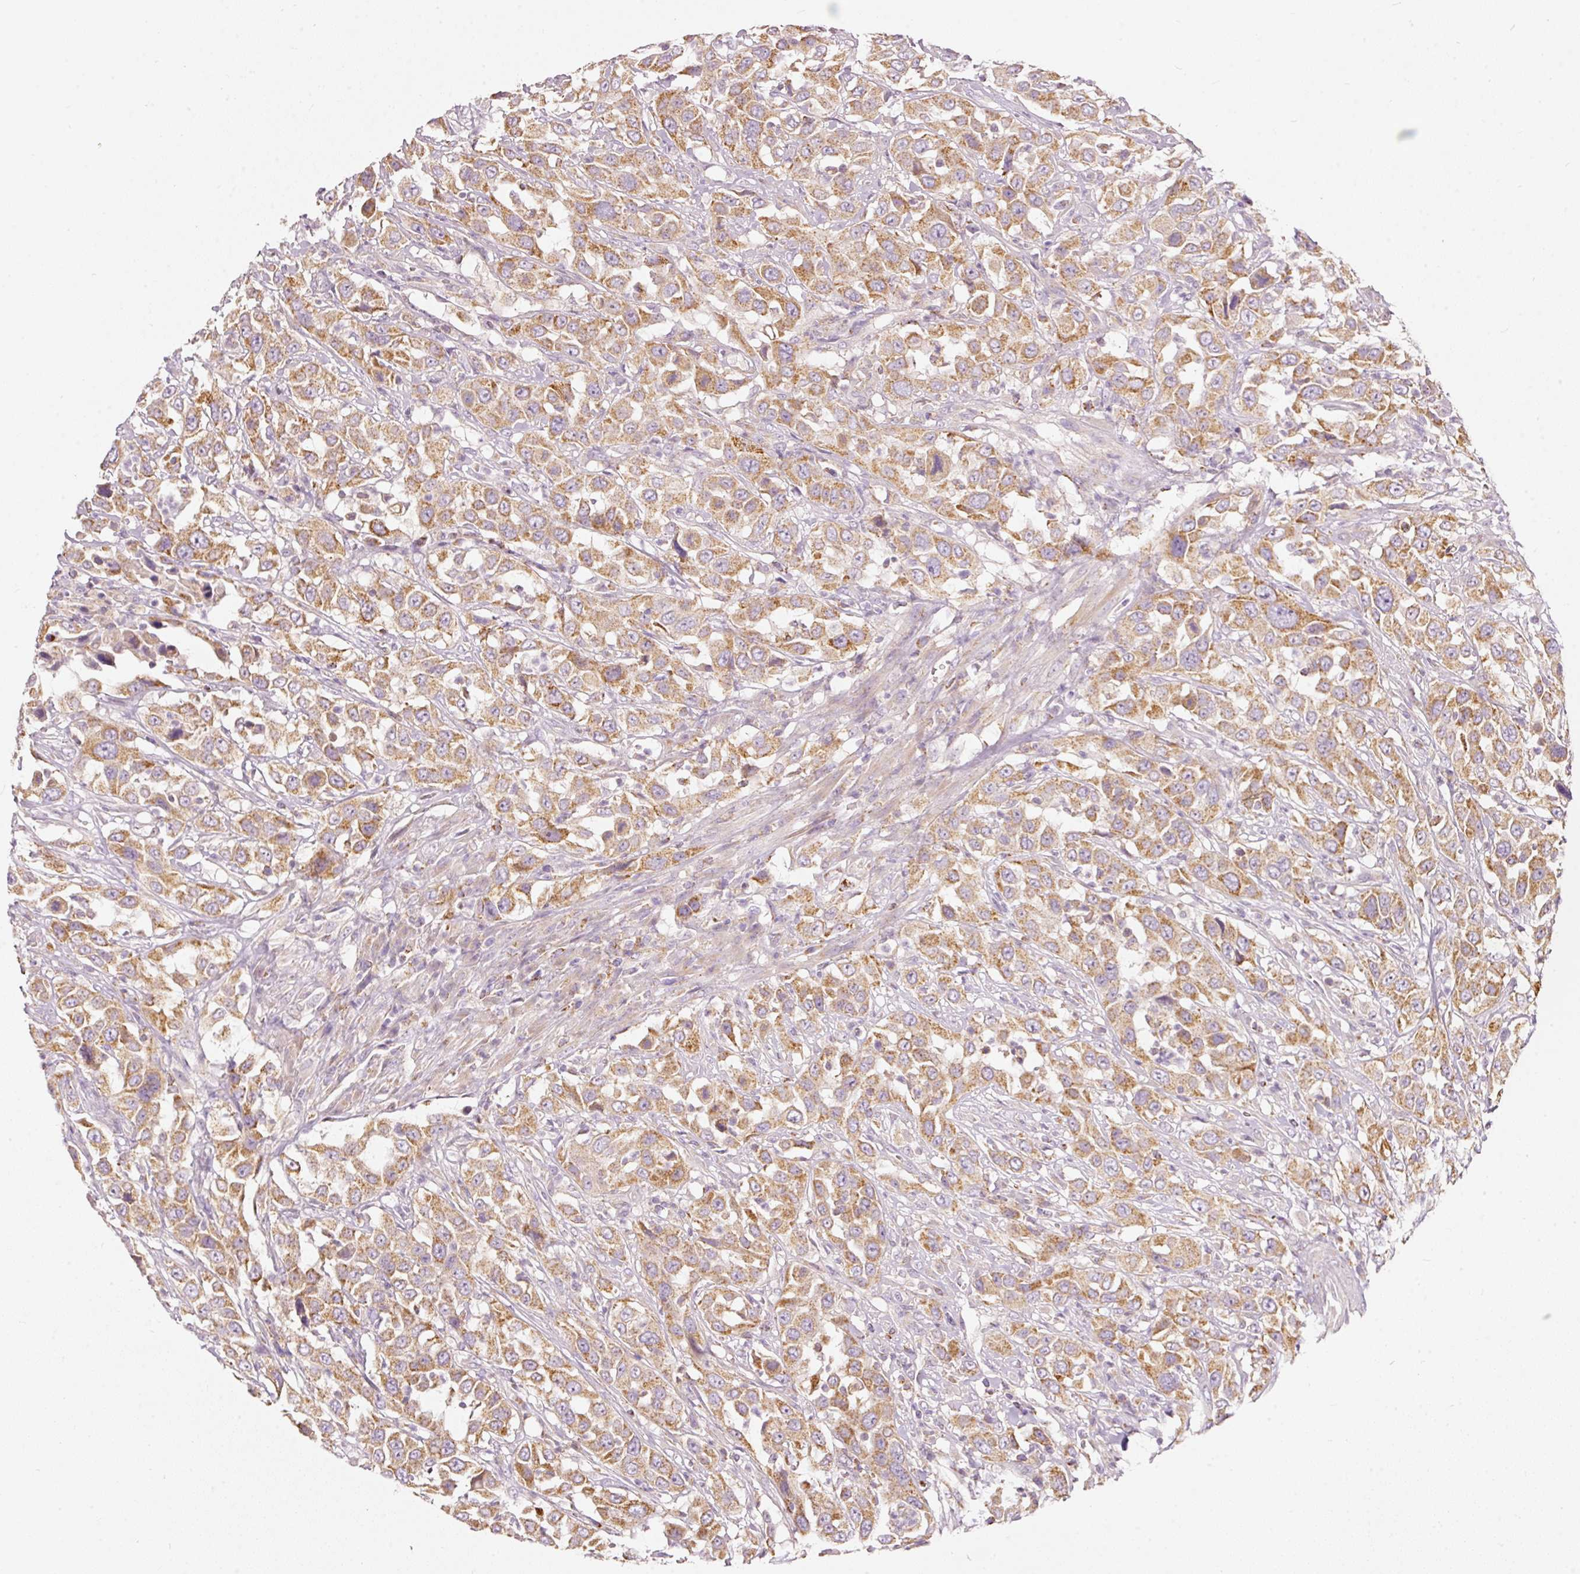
{"staining": {"intensity": "moderate", "quantity": ">75%", "location": "cytoplasmic/membranous"}, "tissue": "urothelial cancer", "cell_type": "Tumor cells", "image_type": "cancer", "snomed": [{"axis": "morphology", "description": "Urothelial carcinoma, High grade"}, {"axis": "topography", "description": "Urinary bladder"}], "caption": "An image showing moderate cytoplasmic/membranous staining in about >75% of tumor cells in urothelial carcinoma (high-grade), as visualized by brown immunohistochemical staining.", "gene": "MTHFD2", "patient": {"sex": "male", "age": 61}}